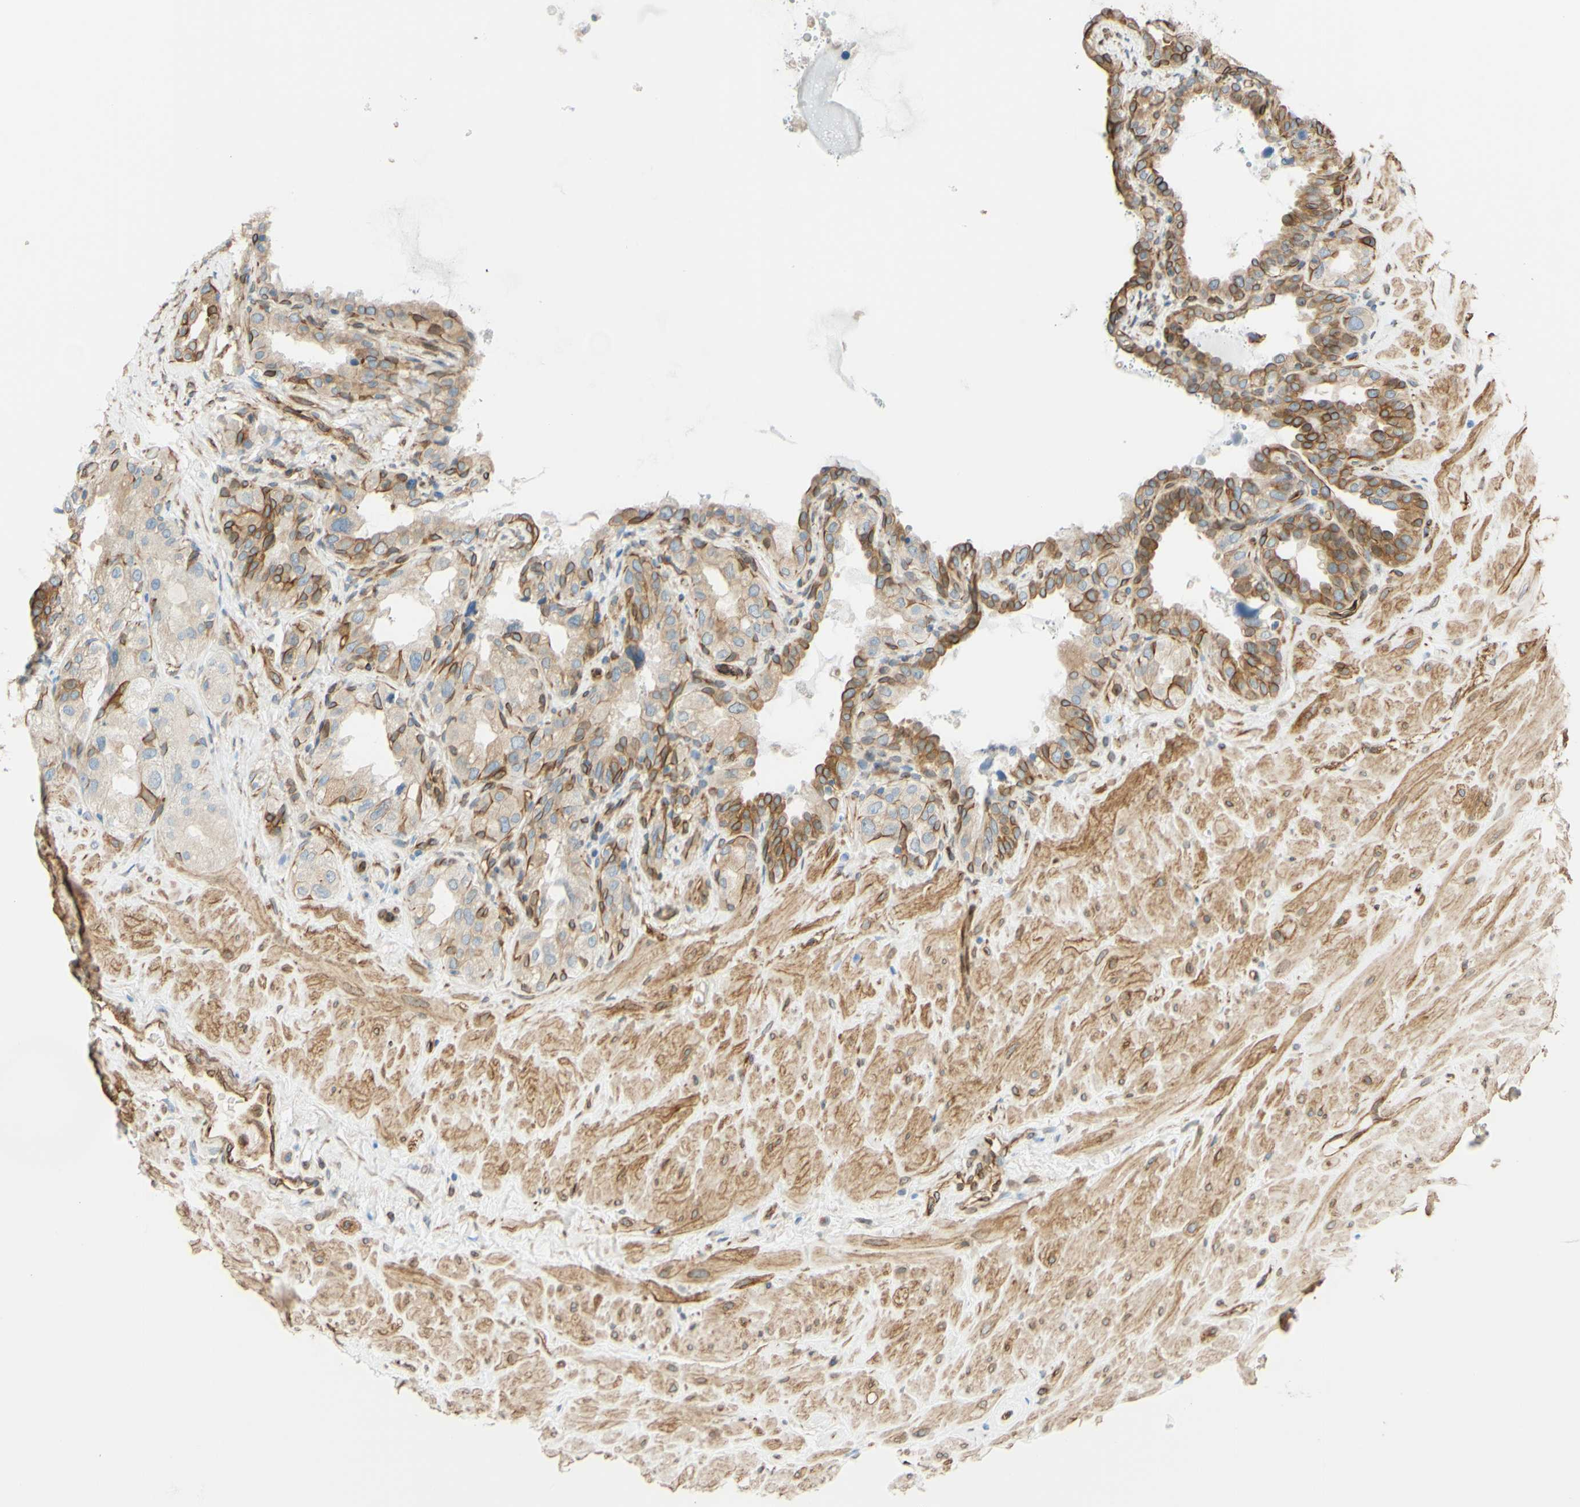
{"staining": {"intensity": "moderate", "quantity": "25%-75%", "location": "cytoplasmic/membranous"}, "tissue": "seminal vesicle", "cell_type": "Glandular cells", "image_type": "normal", "snomed": [{"axis": "morphology", "description": "Normal tissue, NOS"}, {"axis": "topography", "description": "Seminal veicle"}], "caption": "High-magnification brightfield microscopy of unremarkable seminal vesicle stained with DAB (brown) and counterstained with hematoxylin (blue). glandular cells exhibit moderate cytoplasmic/membranous expression is seen in about25%-75% of cells. The protein of interest is shown in brown color, while the nuclei are stained blue.", "gene": "ENDOD1", "patient": {"sex": "male", "age": 68}}